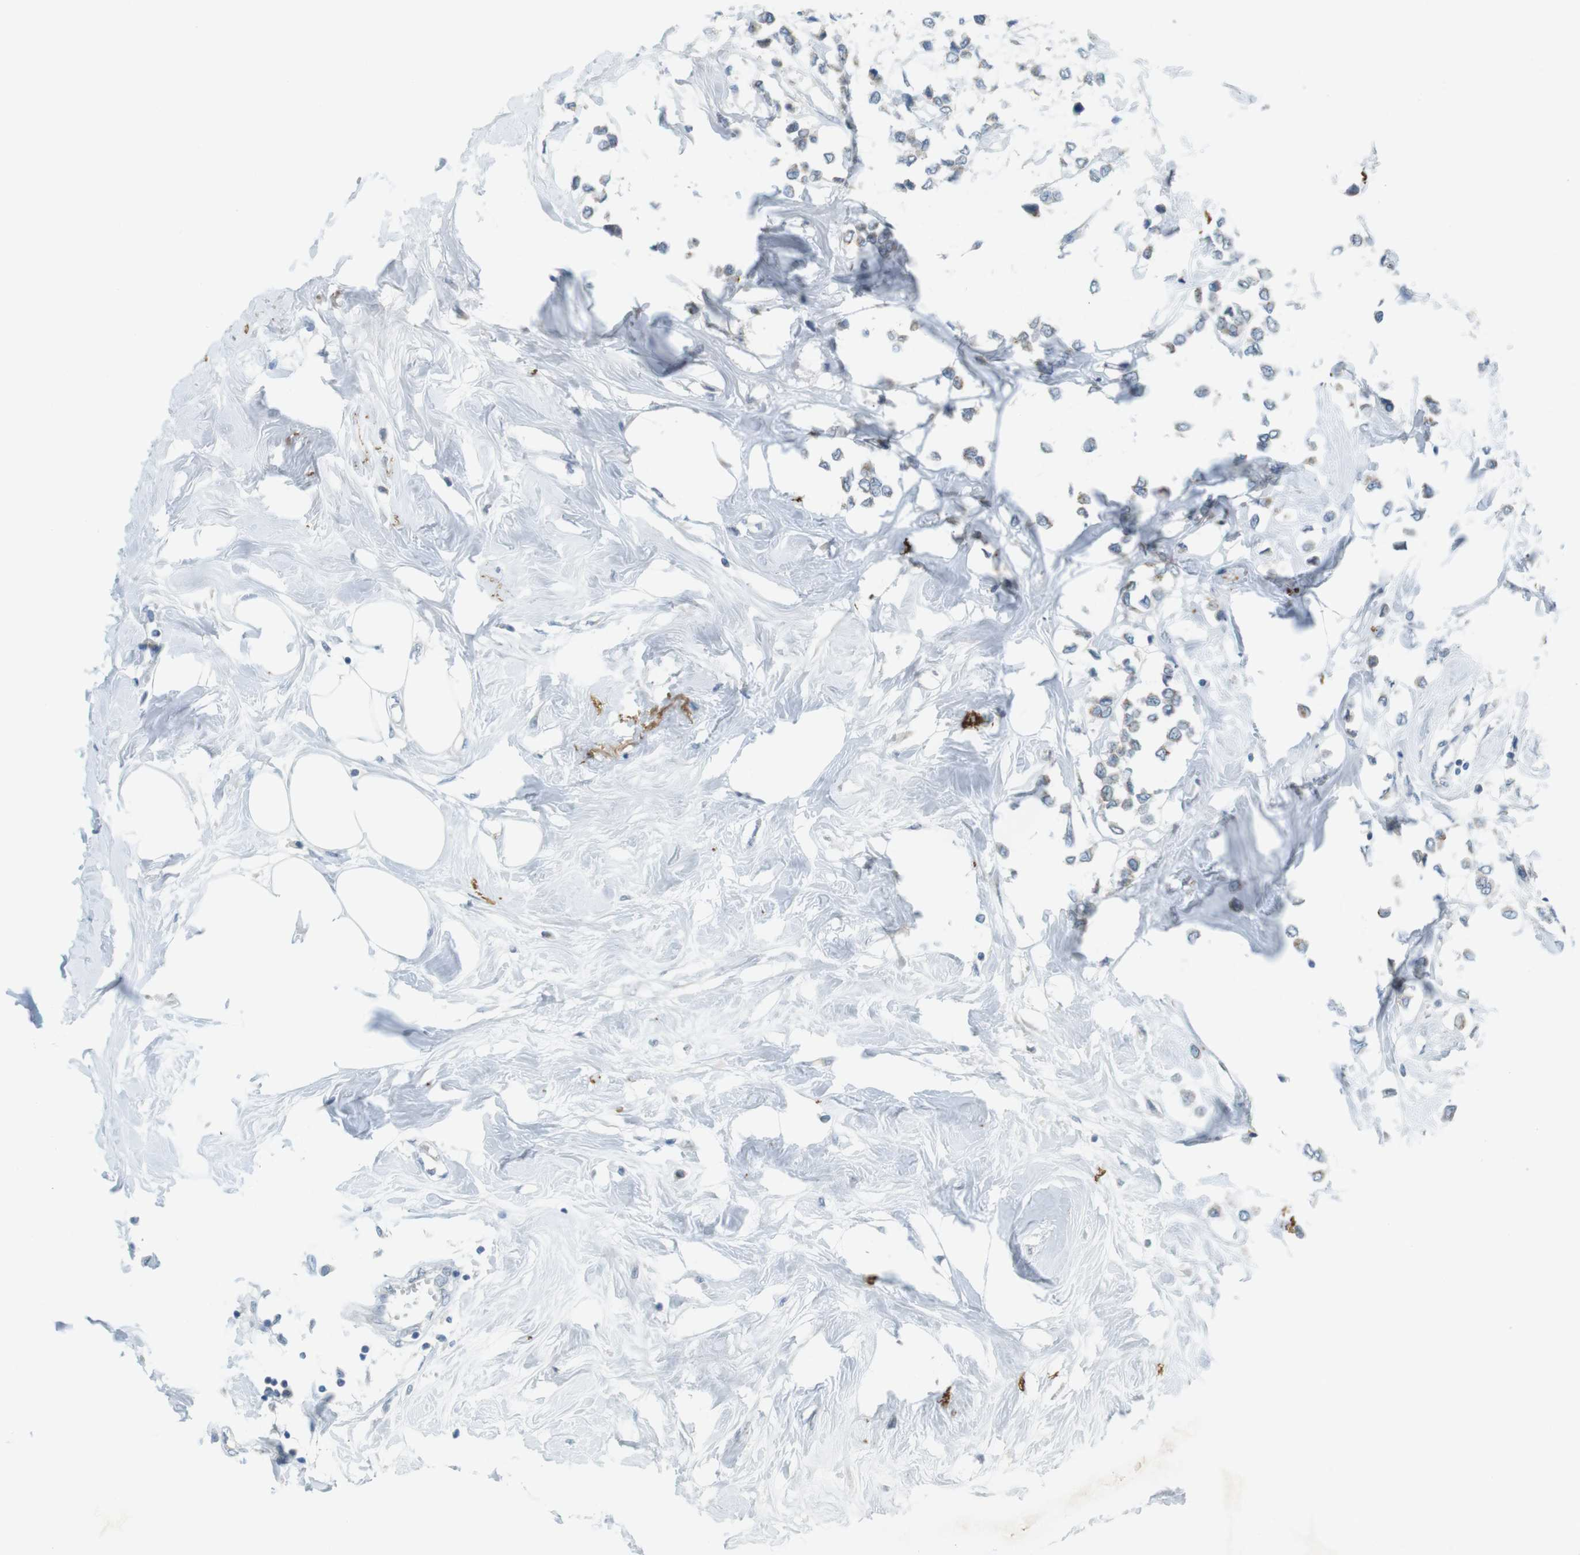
{"staining": {"intensity": "moderate", "quantity": "<25%", "location": "cytoplasmic/membranous"}, "tissue": "breast cancer", "cell_type": "Tumor cells", "image_type": "cancer", "snomed": [{"axis": "morphology", "description": "Lobular carcinoma"}, {"axis": "topography", "description": "Breast"}], "caption": "Immunohistochemical staining of breast cancer (lobular carcinoma) exhibits moderate cytoplasmic/membranous protein expression in approximately <25% of tumor cells. (DAB (3,3'-diaminobenzidine) IHC, brown staining for protein, blue staining for nuclei).", "gene": "UGT8", "patient": {"sex": "female", "age": 51}}